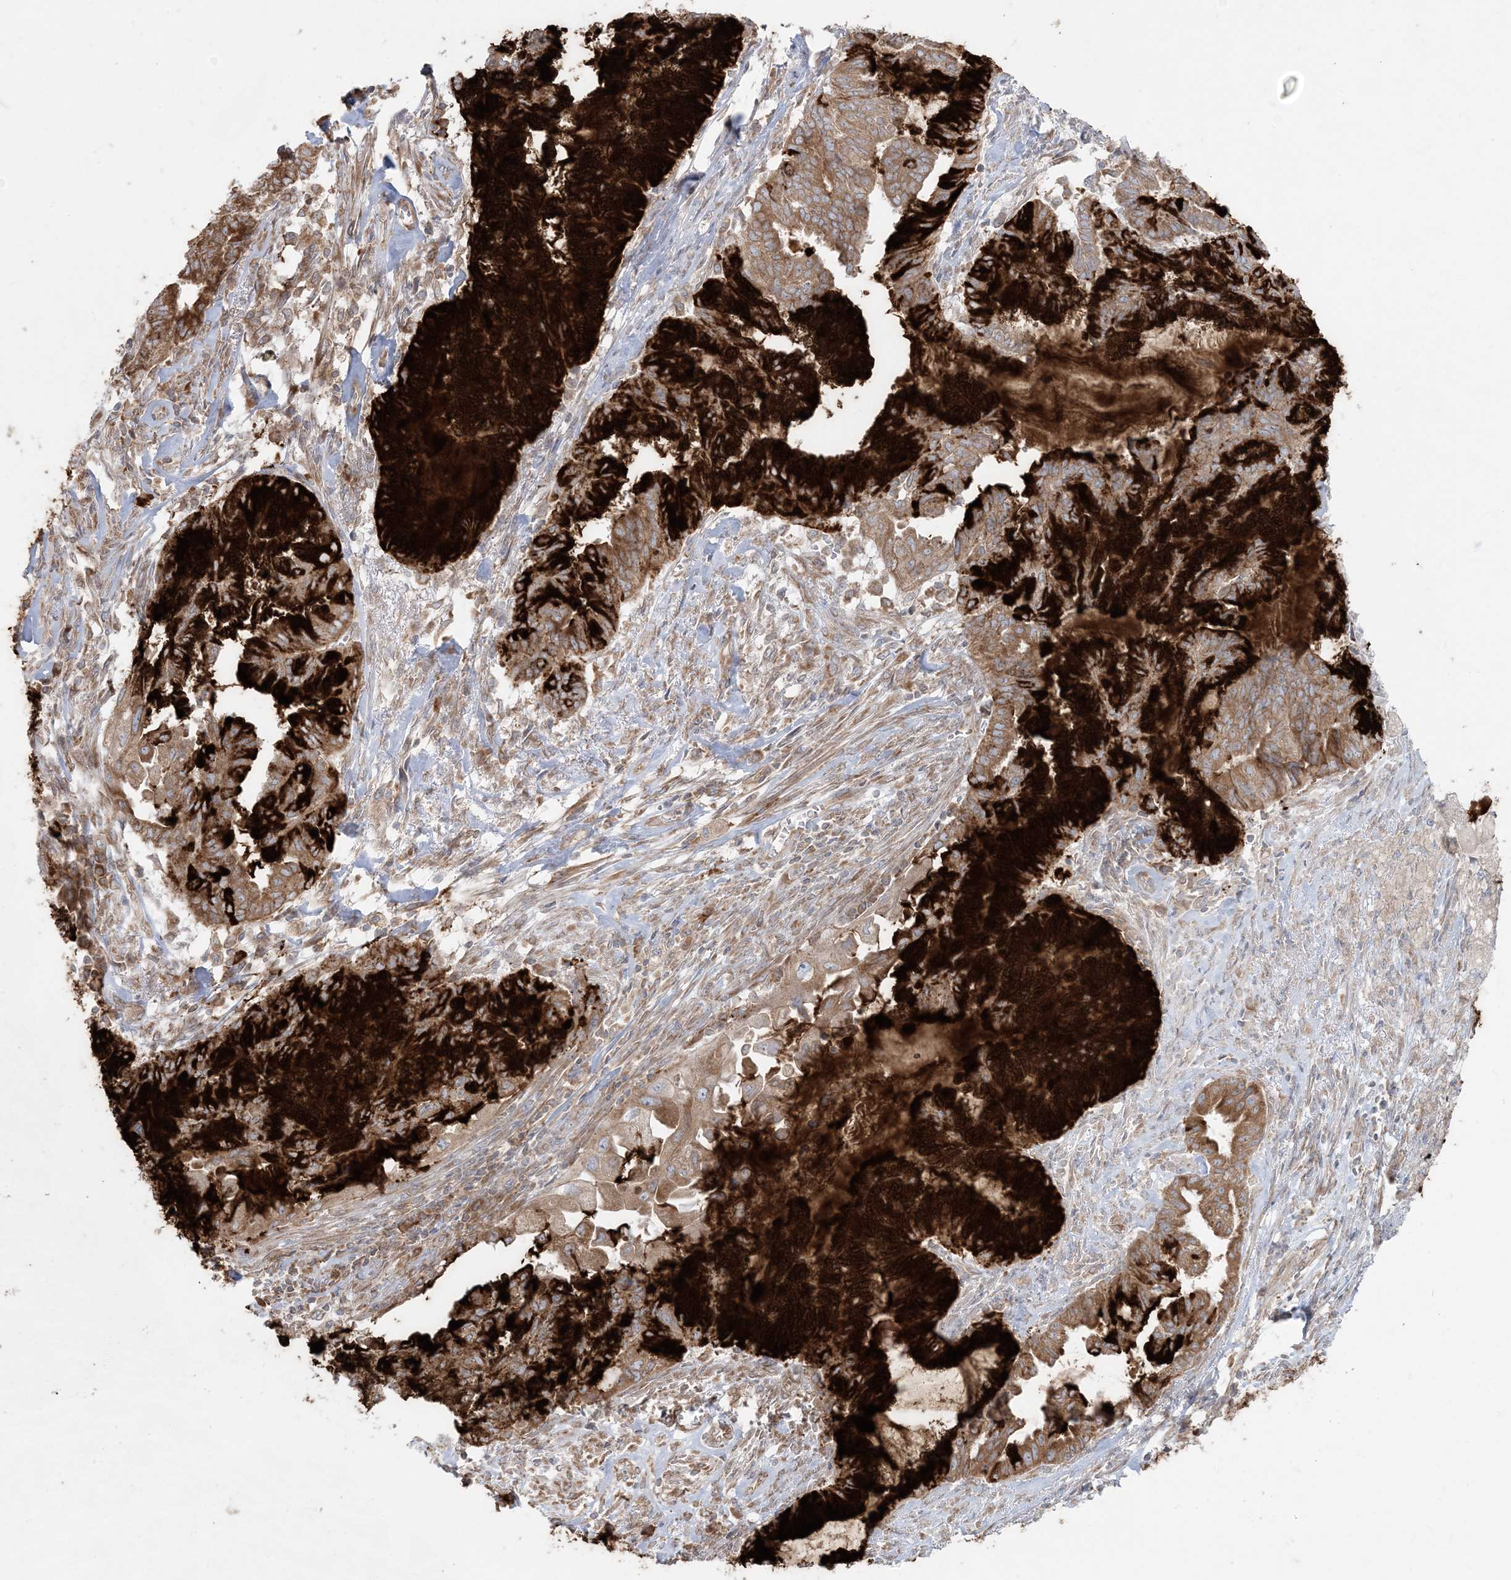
{"staining": {"intensity": "strong", "quantity": ">75%", "location": "cytoplasmic/membranous"}, "tissue": "endometrial cancer", "cell_type": "Tumor cells", "image_type": "cancer", "snomed": [{"axis": "morphology", "description": "Adenocarcinoma, NOS"}, {"axis": "topography", "description": "Endometrium"}], "caption": "Strong cytoplasmic/membranous staining for a protein is present in about >75% of tumor cells of adenocarcinoma (endometrial) using immunohistochemistry (IHC).", "gene": "UBXN4", "patient": {"sex": "female", "age": 86}}